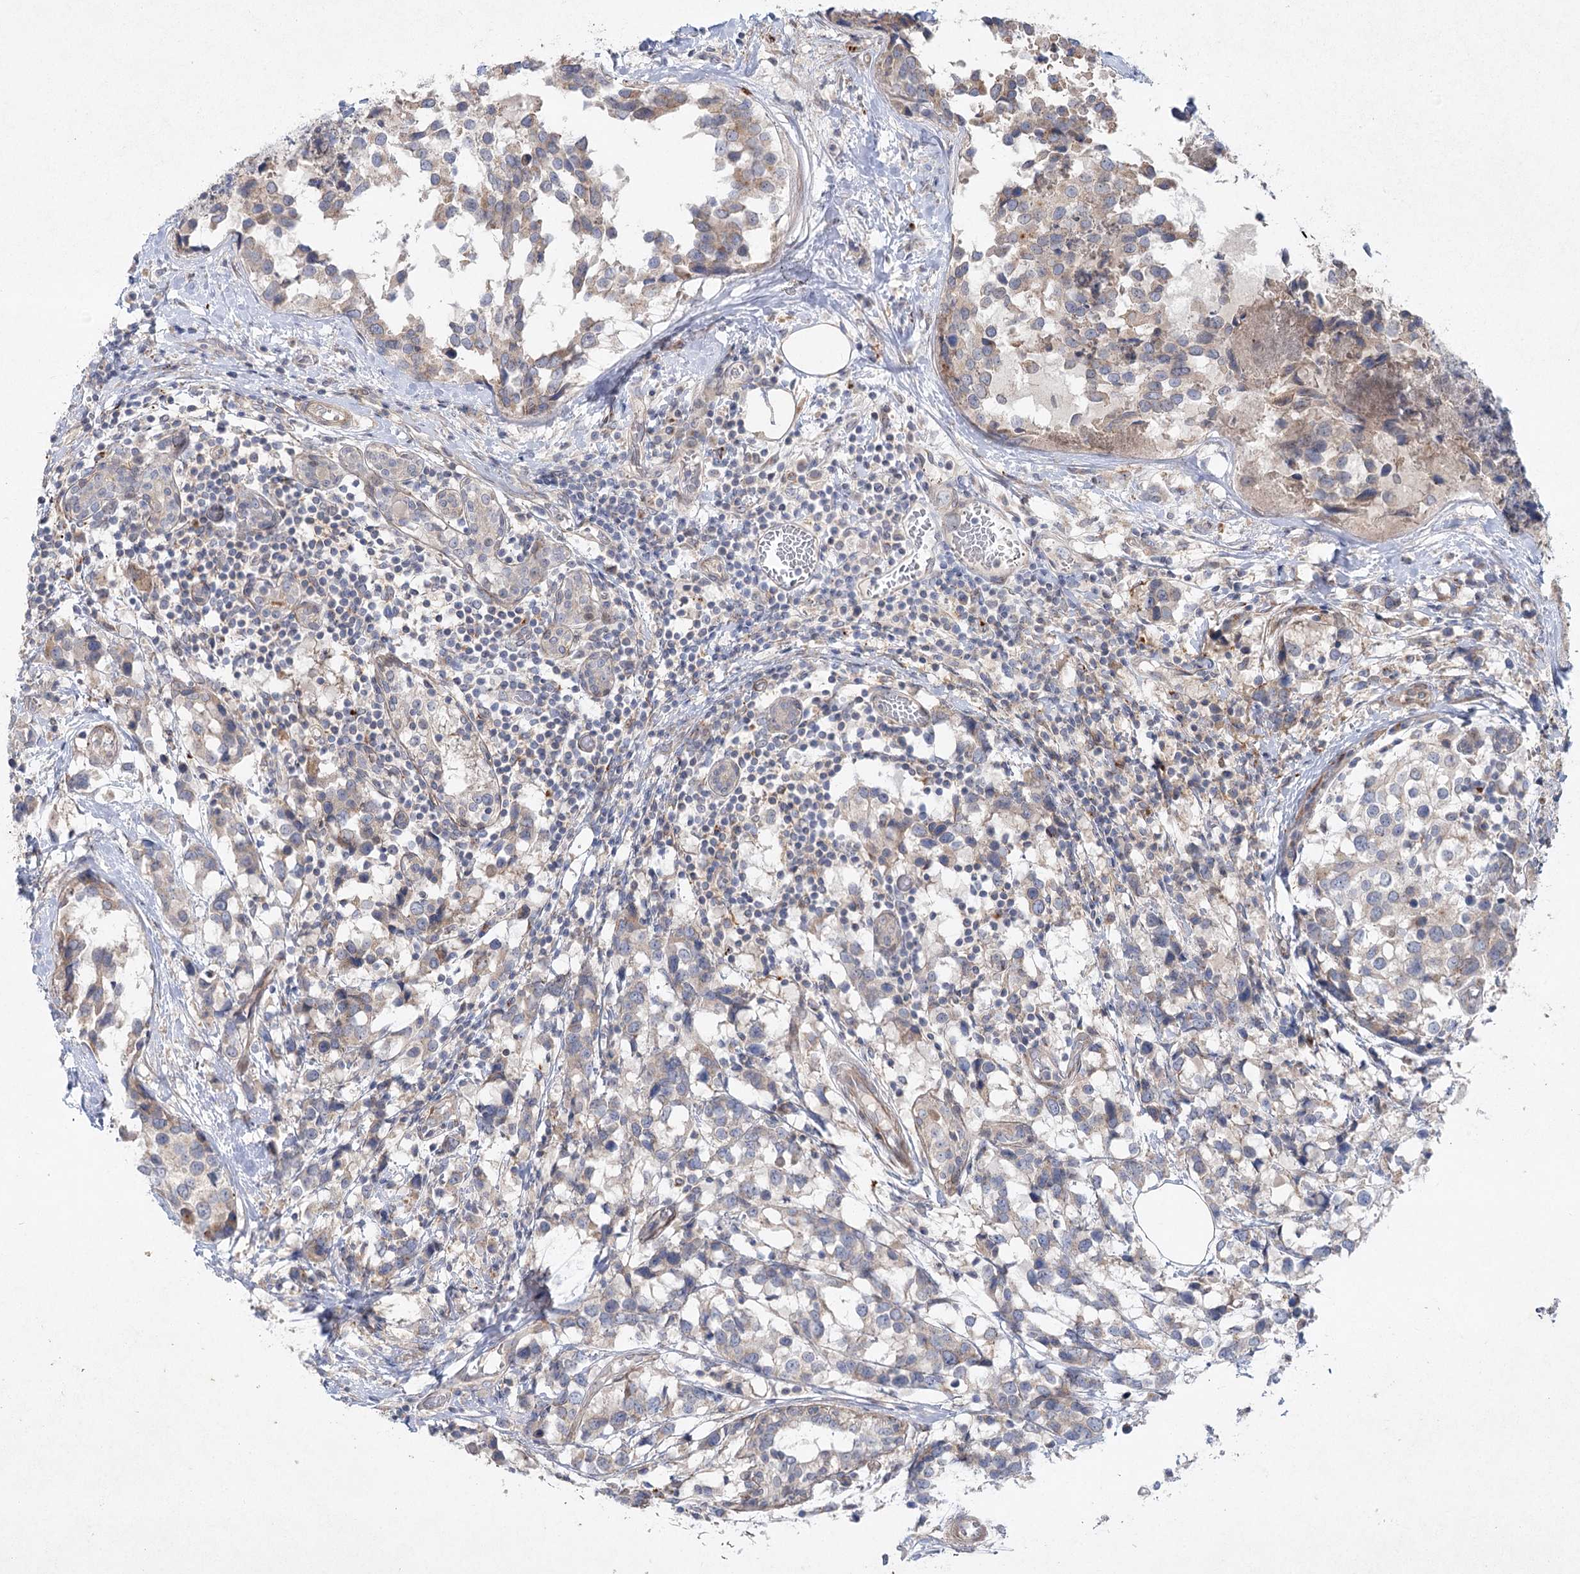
{"staining": {"intensity": "weak", "quantity": "25%-75%", "location": "cytoplasmic/membranous"}, "tissue": "breast cancer", "cell_type": "Tumor cells", "image_type": "cancer", "snomed": [{"axis": "morphology", "description": "Lobular carcinoma"}, {"axis": "topography", "description": "Breast"}], "caption": "Immunohistochemistry of human lobular carcinoma (breast) reveals low levels of weak cytoplasmic/membranous positivity in about 25%-75% of tumor cells. Immunohistochemistry (ihc) stains the protein of interest in brown and the nuclei are stained blue.", "gene": "SH3BP5L", "patient": {"sex": "female", "age": 59}}